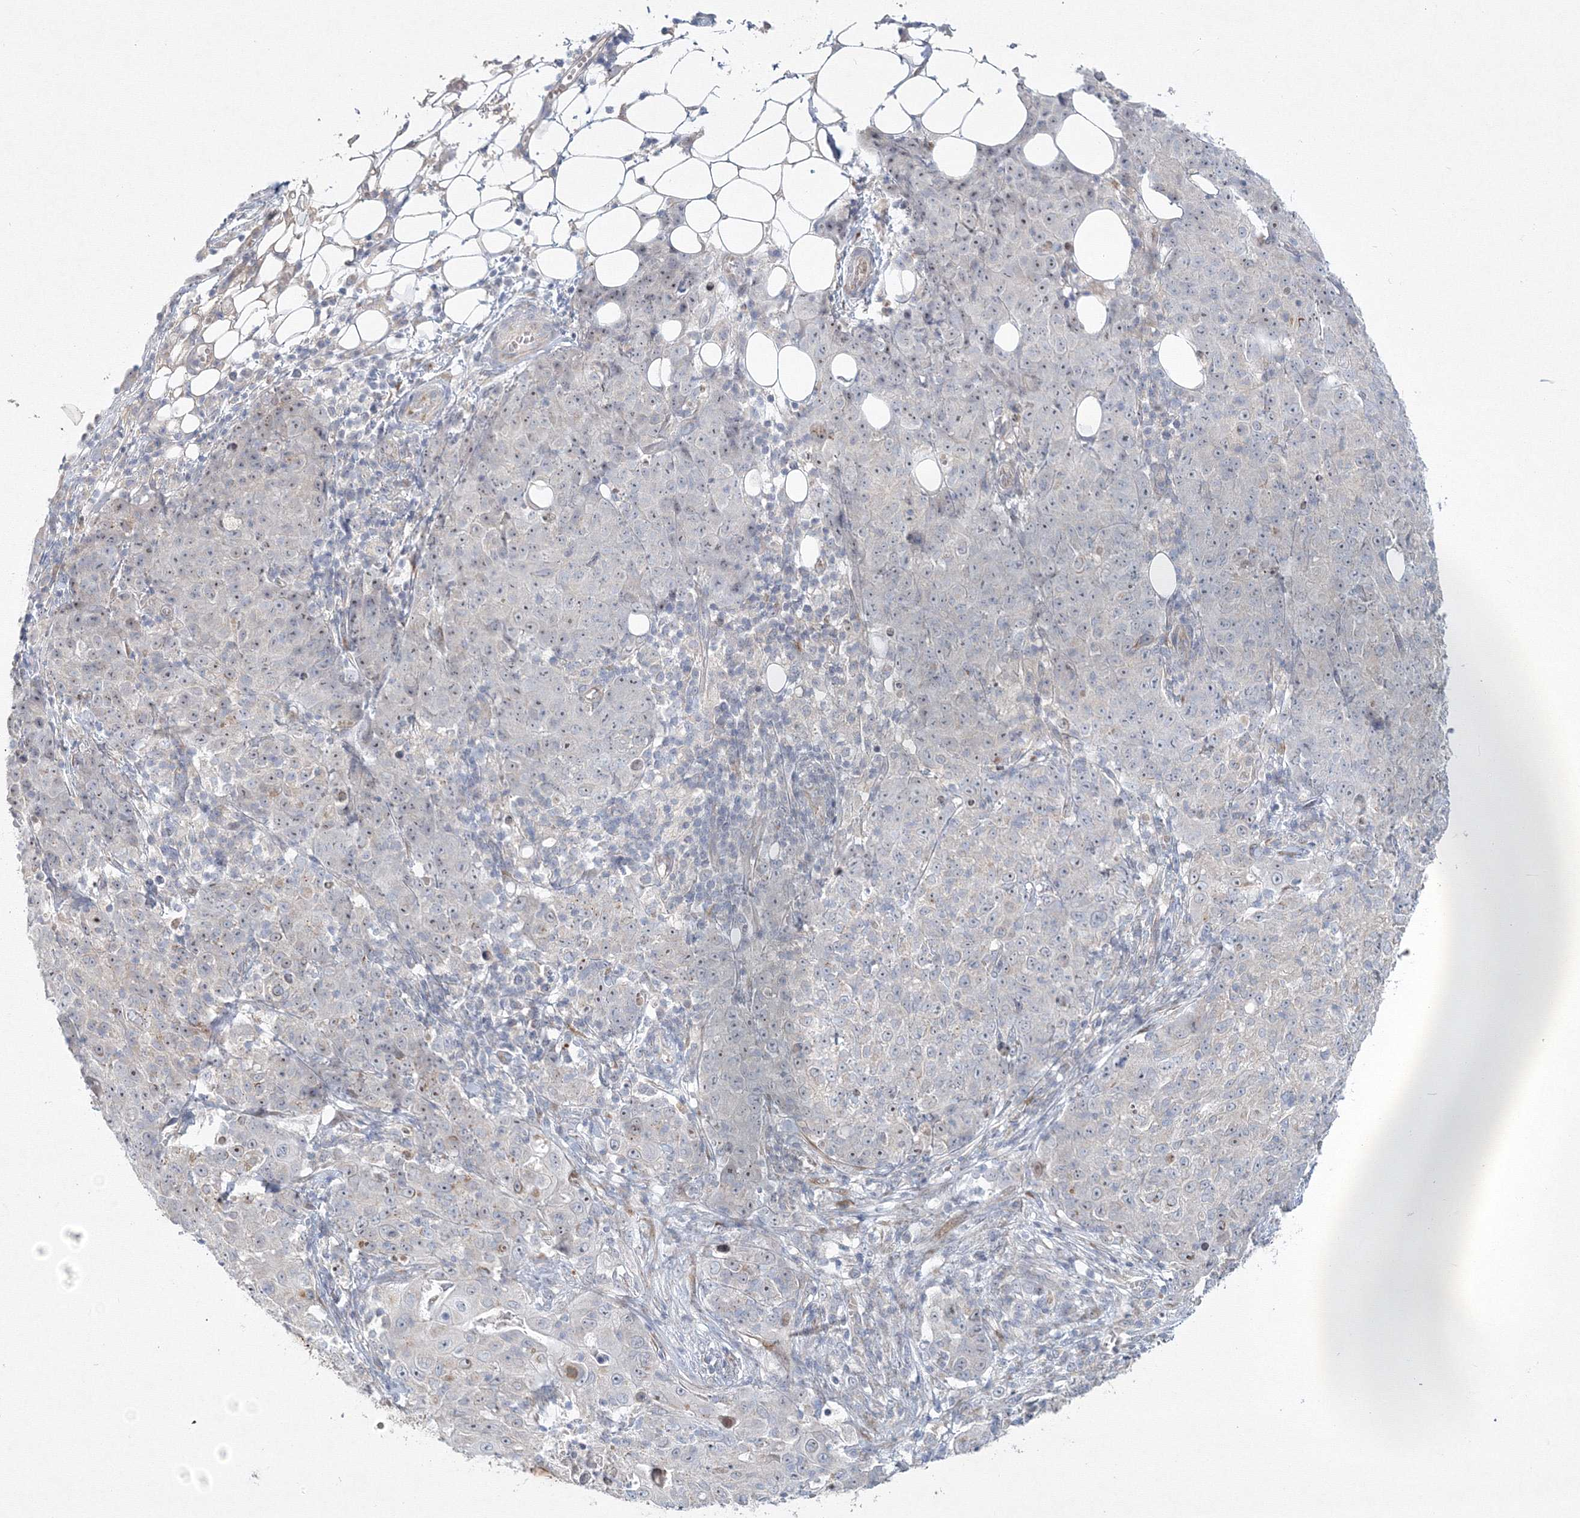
{"staining": {"intensity": "moderate", "quantity": "<25%", "location": "cytoplasmic/membranous"}, "tissue": "ovarian cancer", "cell_type": "Tumor cells", "image_type": "cancer", "snomed": [{"axis": "morphology", "description": "Carcinoma, endometroid"}, {"axis": "topography", "description": "Ovary"}], "caption": "Ovarian endometroid carcinoma was stained to show a protein in brown. There is low levels of moderate cytoplasmic/membranous positivity in approximately <25% of tumor cells. Nuclei are stained in blue.", "gene": "WDR49", "patient": {"sex": "female", "age": 42}}